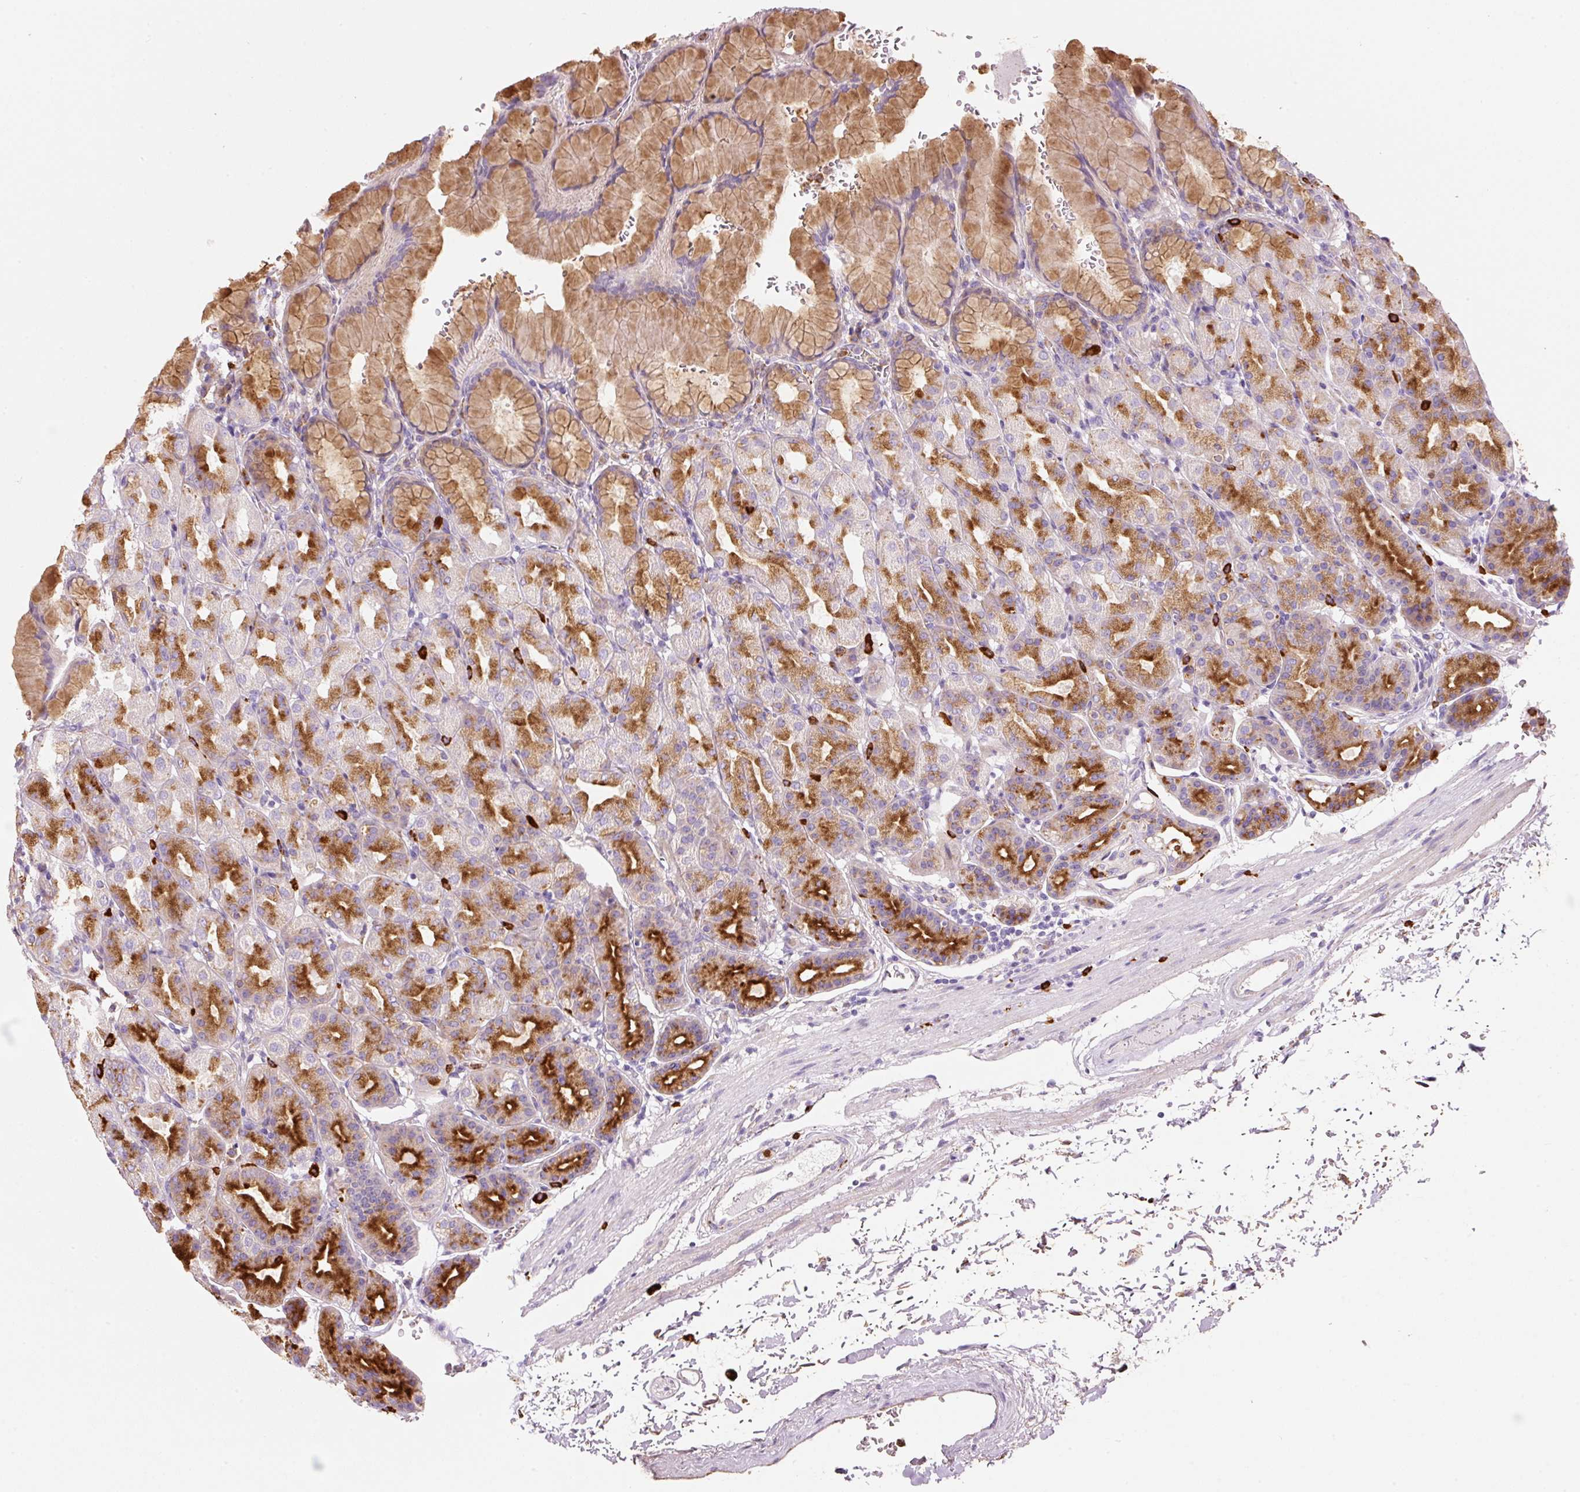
{"staining": {"intensity": "strong", "quantity": "25%-75%", "location": "cytoplasmic/membranous"}, "tissue": "stomach", "cell_type": "Glandular cells", "image_type": "normal", "snomed": [{"axis": "morphology", "description": "Normal tissue, NOS"}, {"axis": "topography", "description": "Stomach, upper"}], "caption": "Immunohistochemistry (DAB) staining of unremarkable human stomach reveals strong cytoplasmic/membranous protein expression in approximately 25%-75% of glandular cells. (IHC, brightfield microscopy, high magnification).", "gene": "TMC8", "patient": {"sex": "female", "age": 81}}